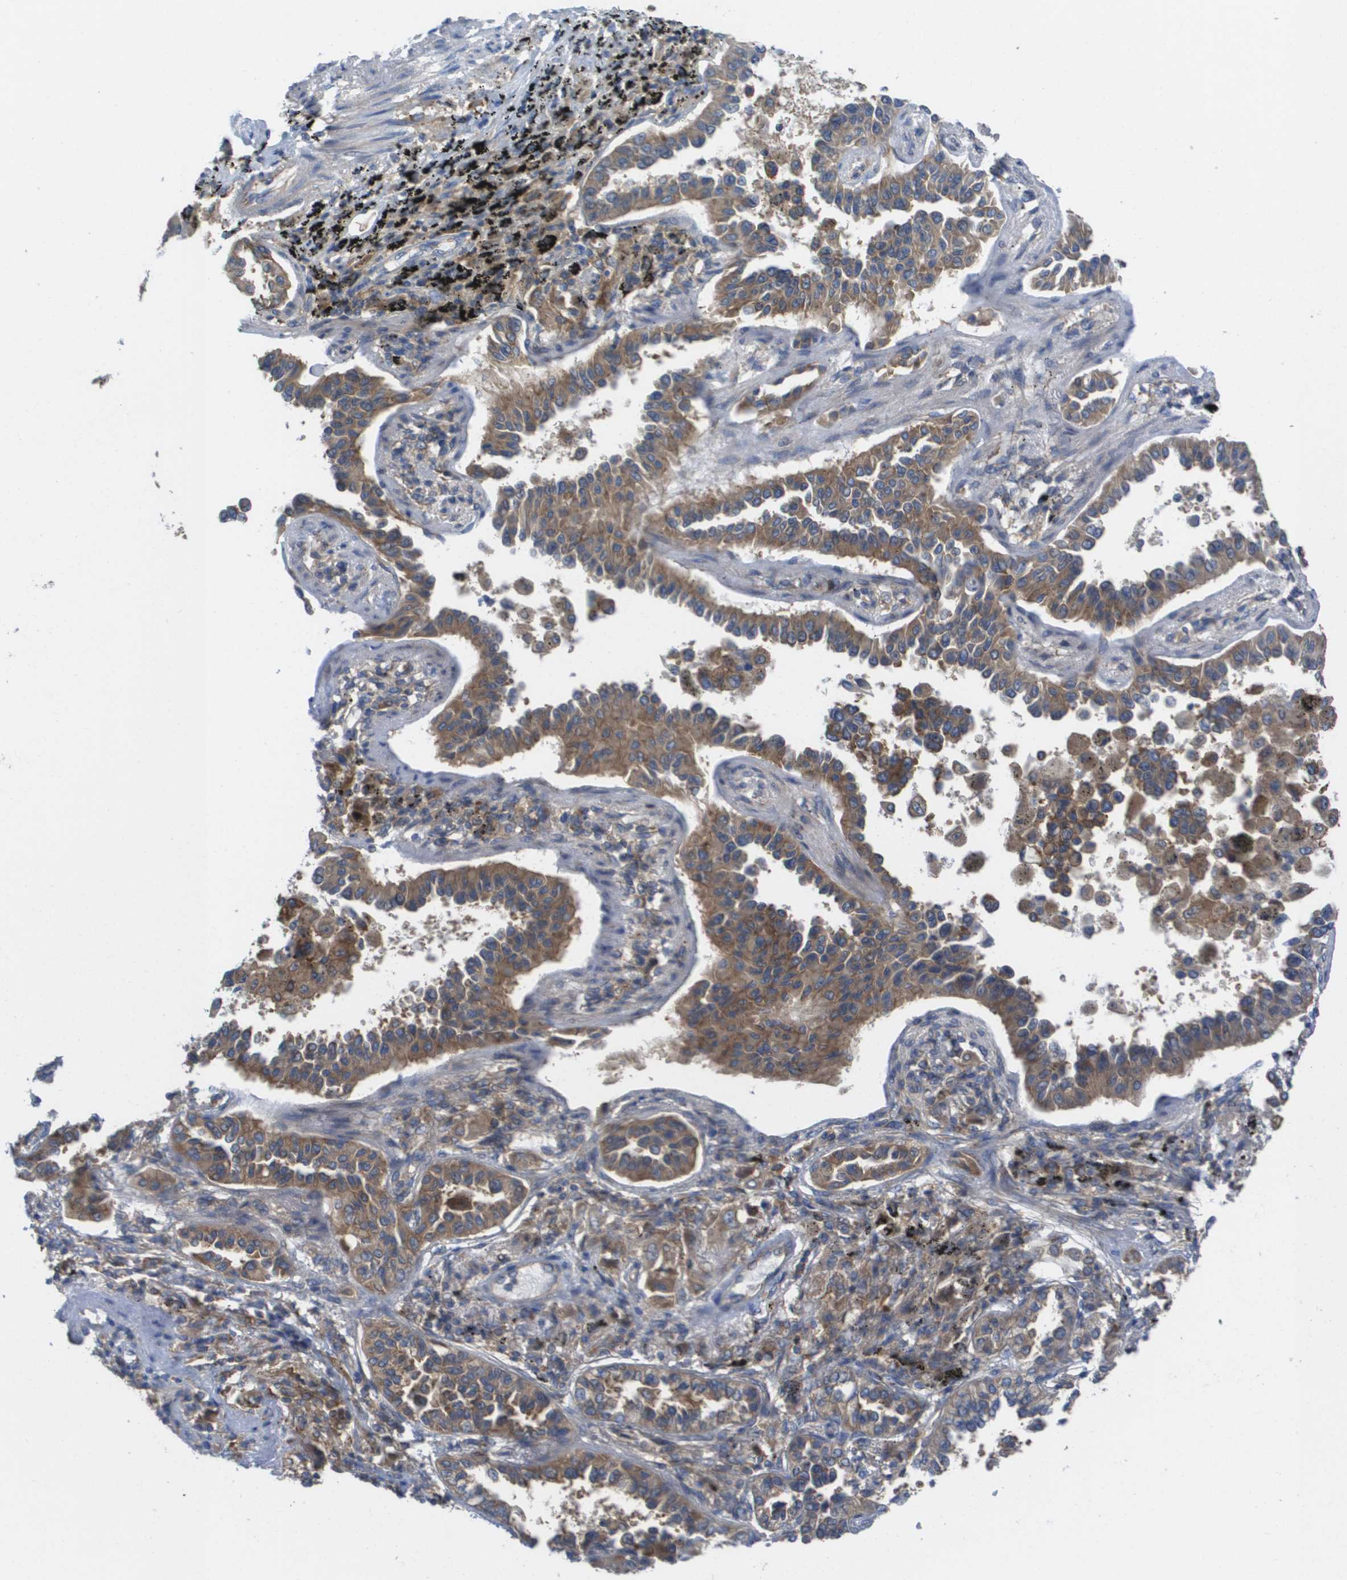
{"staining": {"intensity": "moderate", "quantity": ">75%", "location": "cytoplasmic/membranous"}, "tissue": "lung cancer", "cell_type": "Tumor cells", "image_type": "cancer", "snomed": [{"axis": "morphology", "description": "Normal tissue, NOS"}, {"axis": "morphology", "description": "Adenocarcinoma, NOS"}, {"axis": "topography", "description": "Lung"}], "caption": "A photomicrograph of adenocarcinoma (lung) stained for a protein displays moderate cytoplasmic/membranous brown staining in tumor cells. (DAB = brown stain, brightfield microscopy at high magnification).", "gene": "EIF4G2", "patient": {"sex": "male", "age": 59}}